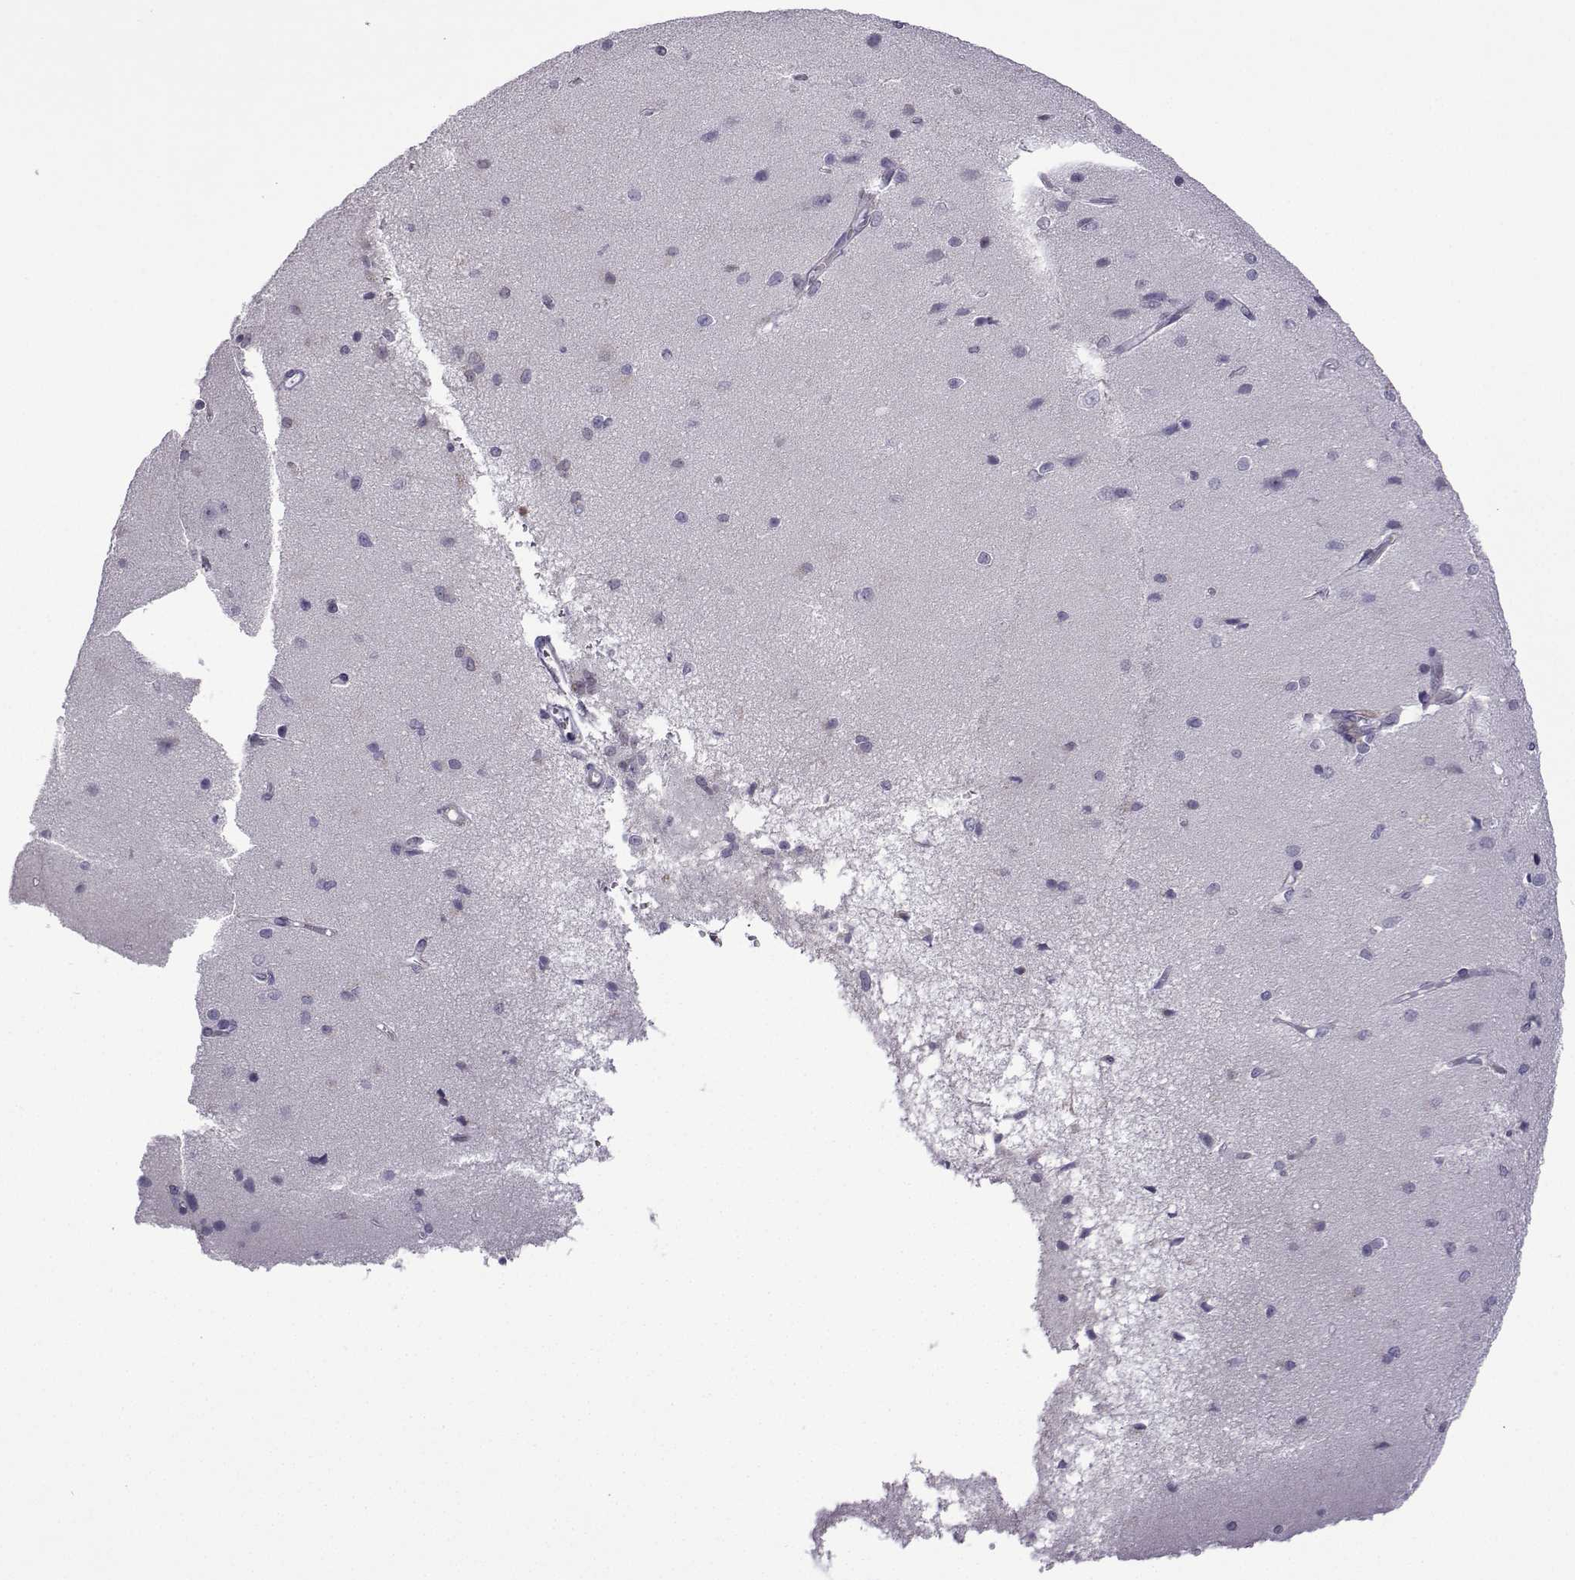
{"staining": {"intensity": "negative", "quantity": "none", "location": "none"}, "tissue": "cerebral cortex", "cell_type": "Endothelial cells", "image_type": "normal", "snomed": [{"axis": "morphology", "description": "Normal tissue, NOS"}, {"axis": "topography", "description": "Cerebral cortex"}], "caption": "Photomicrograph shows no protein positivity in endothelial cells of benign cerebral cortex. (Brightfield microscopy of DAB (3,3'-diaminobenzidine) immunohistochemistry at high magnification).", "gene": "INCENP", "patient": {"sex": "male", "age": 37}}